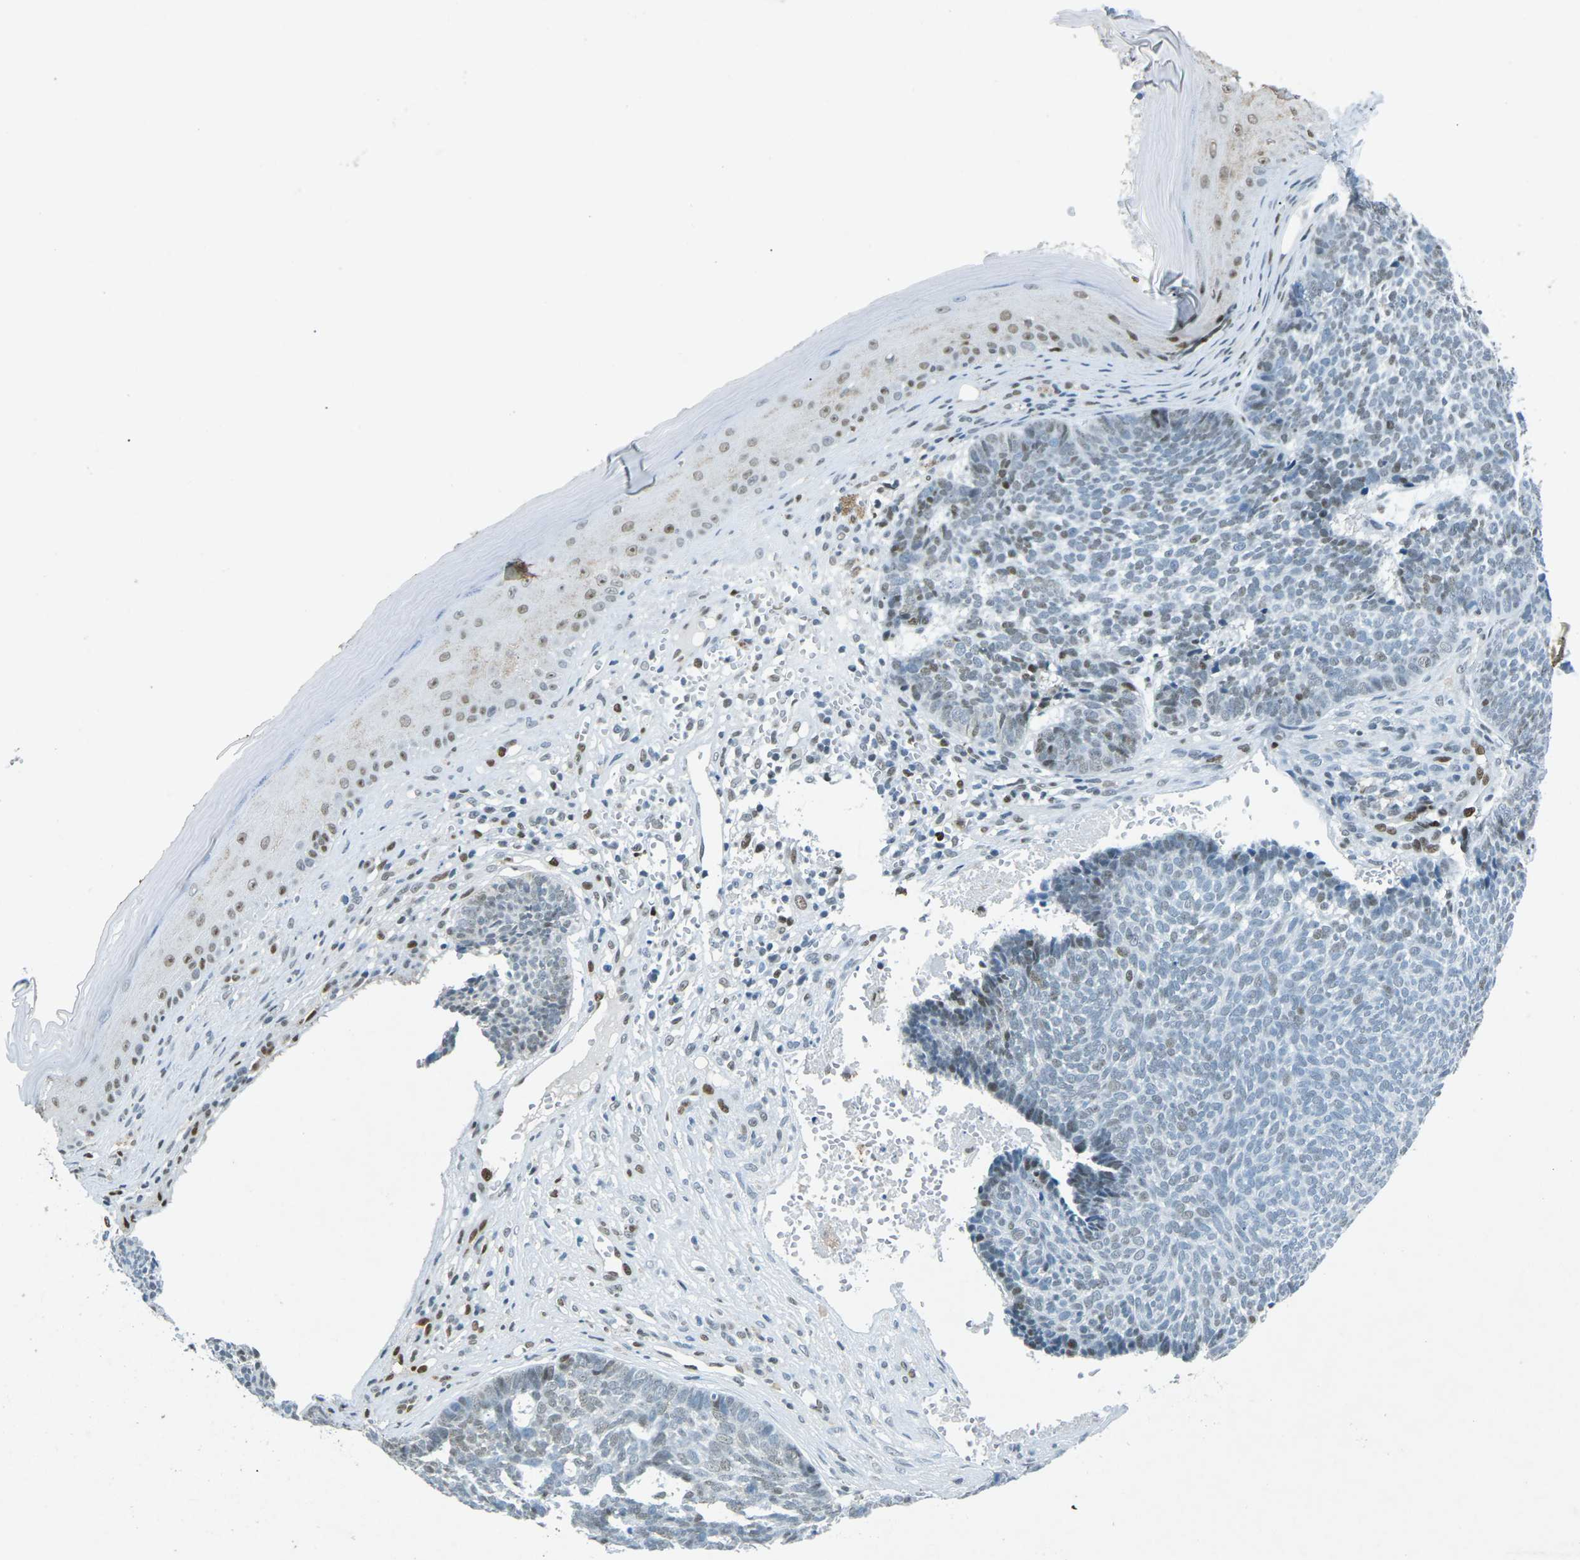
{"staining": {"intensity": "weak", "quantity": ">75%", "location": "nuclear"}, "tissue": "skin cancer", "cell_type": "Tumor cells", "image_type": "cancer", "snomed": [{"axis": "morphology", "description": "Basal cell carcinoma"}, {"axis": "topography", "description": "Skin"}], "caption": "A brown stain highlights weak nuclear positivity of a protein in human skin cancer (basal cell carcinoma) tumor cells. (IHC, brightfield microscopy, high magnification).", "gene": "RB1", "patient": {"sex": "male", "age": 84}}